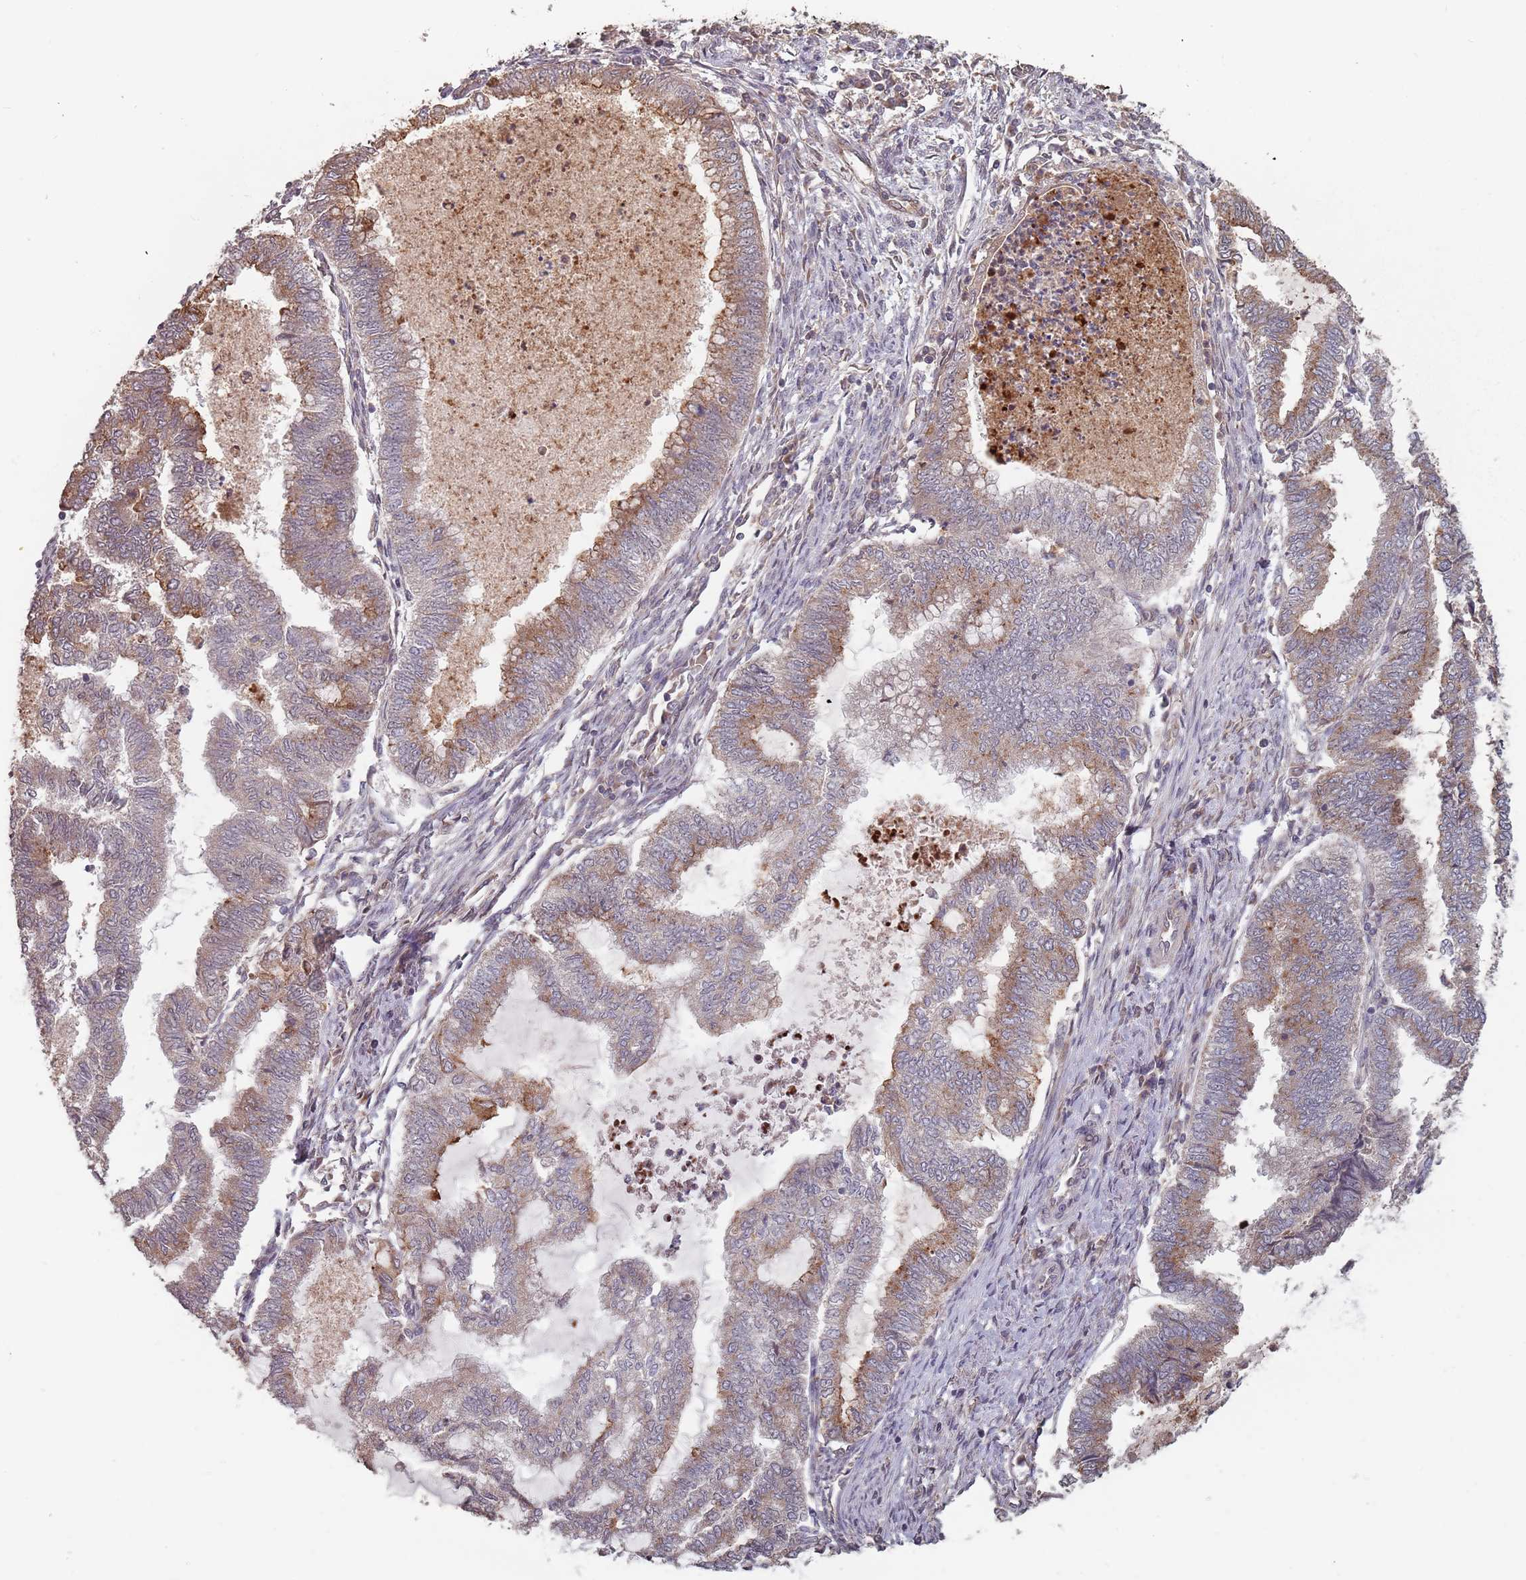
{"staining": {"intensity": "moderate", "quantity": "25%-75%", "location": "cytoplasmic/membranous"}, "tissue": "endometrial cancer", "cell_type": "Tumor cells", "image_type": "cancer", "snomed": [{"axis": "morphology", "description": "Adenocarcinoma, NOS"}, {"axis": "topography", "description": "Endometrium"}], "caption": "Tumor cells display moderate cytoplasmic/membranous staining in about 25%-75% of cells in endometrial cancer (adenocarcinoma).", "gene": "C3orf14", "patient": {"sex": "female", "age": 79}}